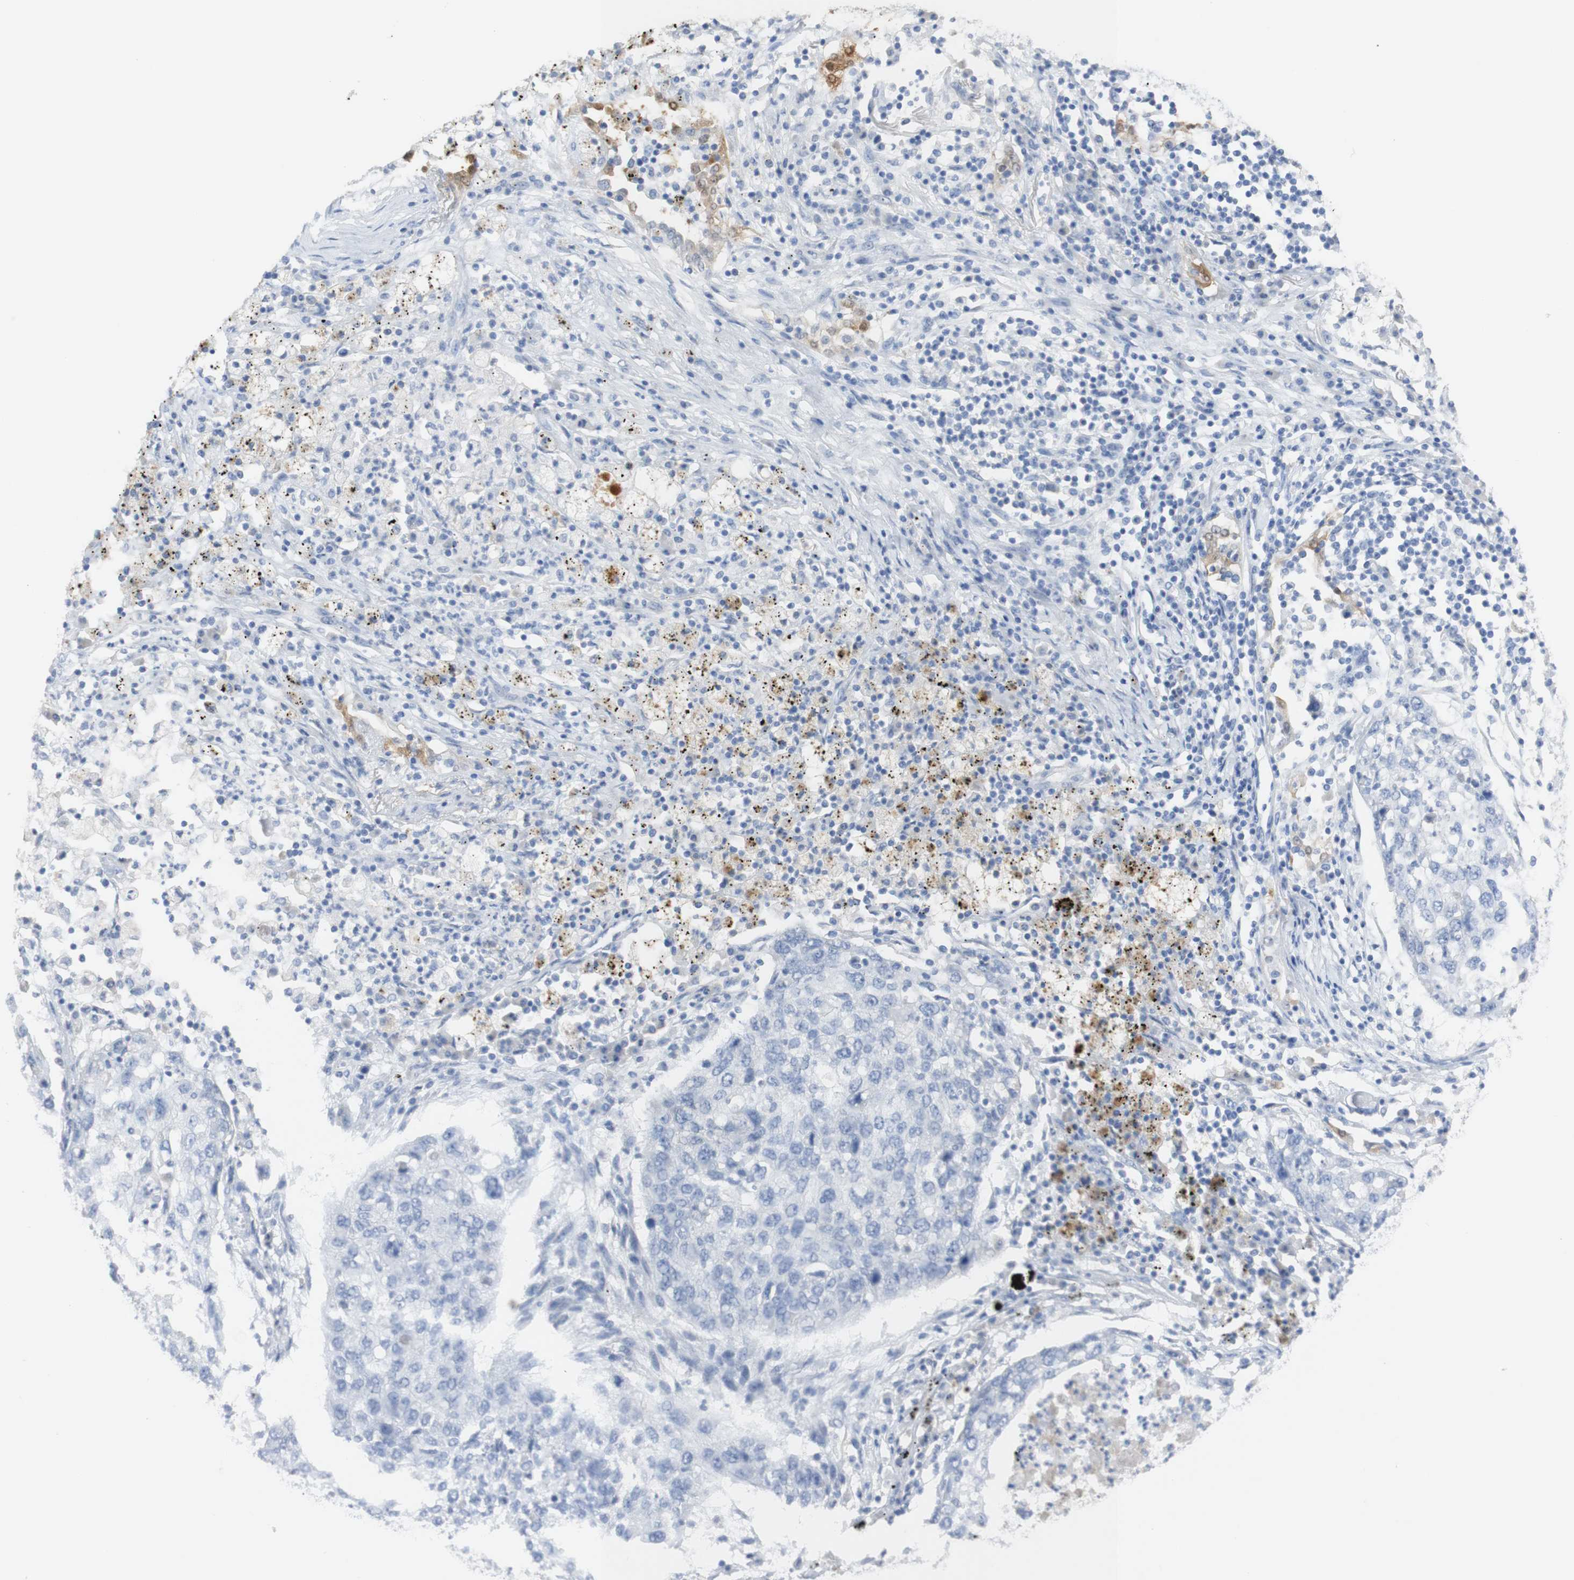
{"staining": {"intensity": "negative", "quantity": "none", "location": "none"}, "tissue": "lung cancer", "cell_type": "Tumor cells", "image_type": "cancer", "snomed": [{"axis": "morphology", "description": "Squamous cell carcinoma, NOS"}, {"axis": "topography", "description": "Lung"}], "caption": "Immunohistochemistry (IHC) histopathology image of neoplastic tissue: lung cancer (squamous cell carcinoma) stained with DAB (3,3'-diaminobenzidine) reveals no significant protein expression in tumor cells.", "gene": "SELENBP1", "patient": {"sex": "female", "age": 63}}